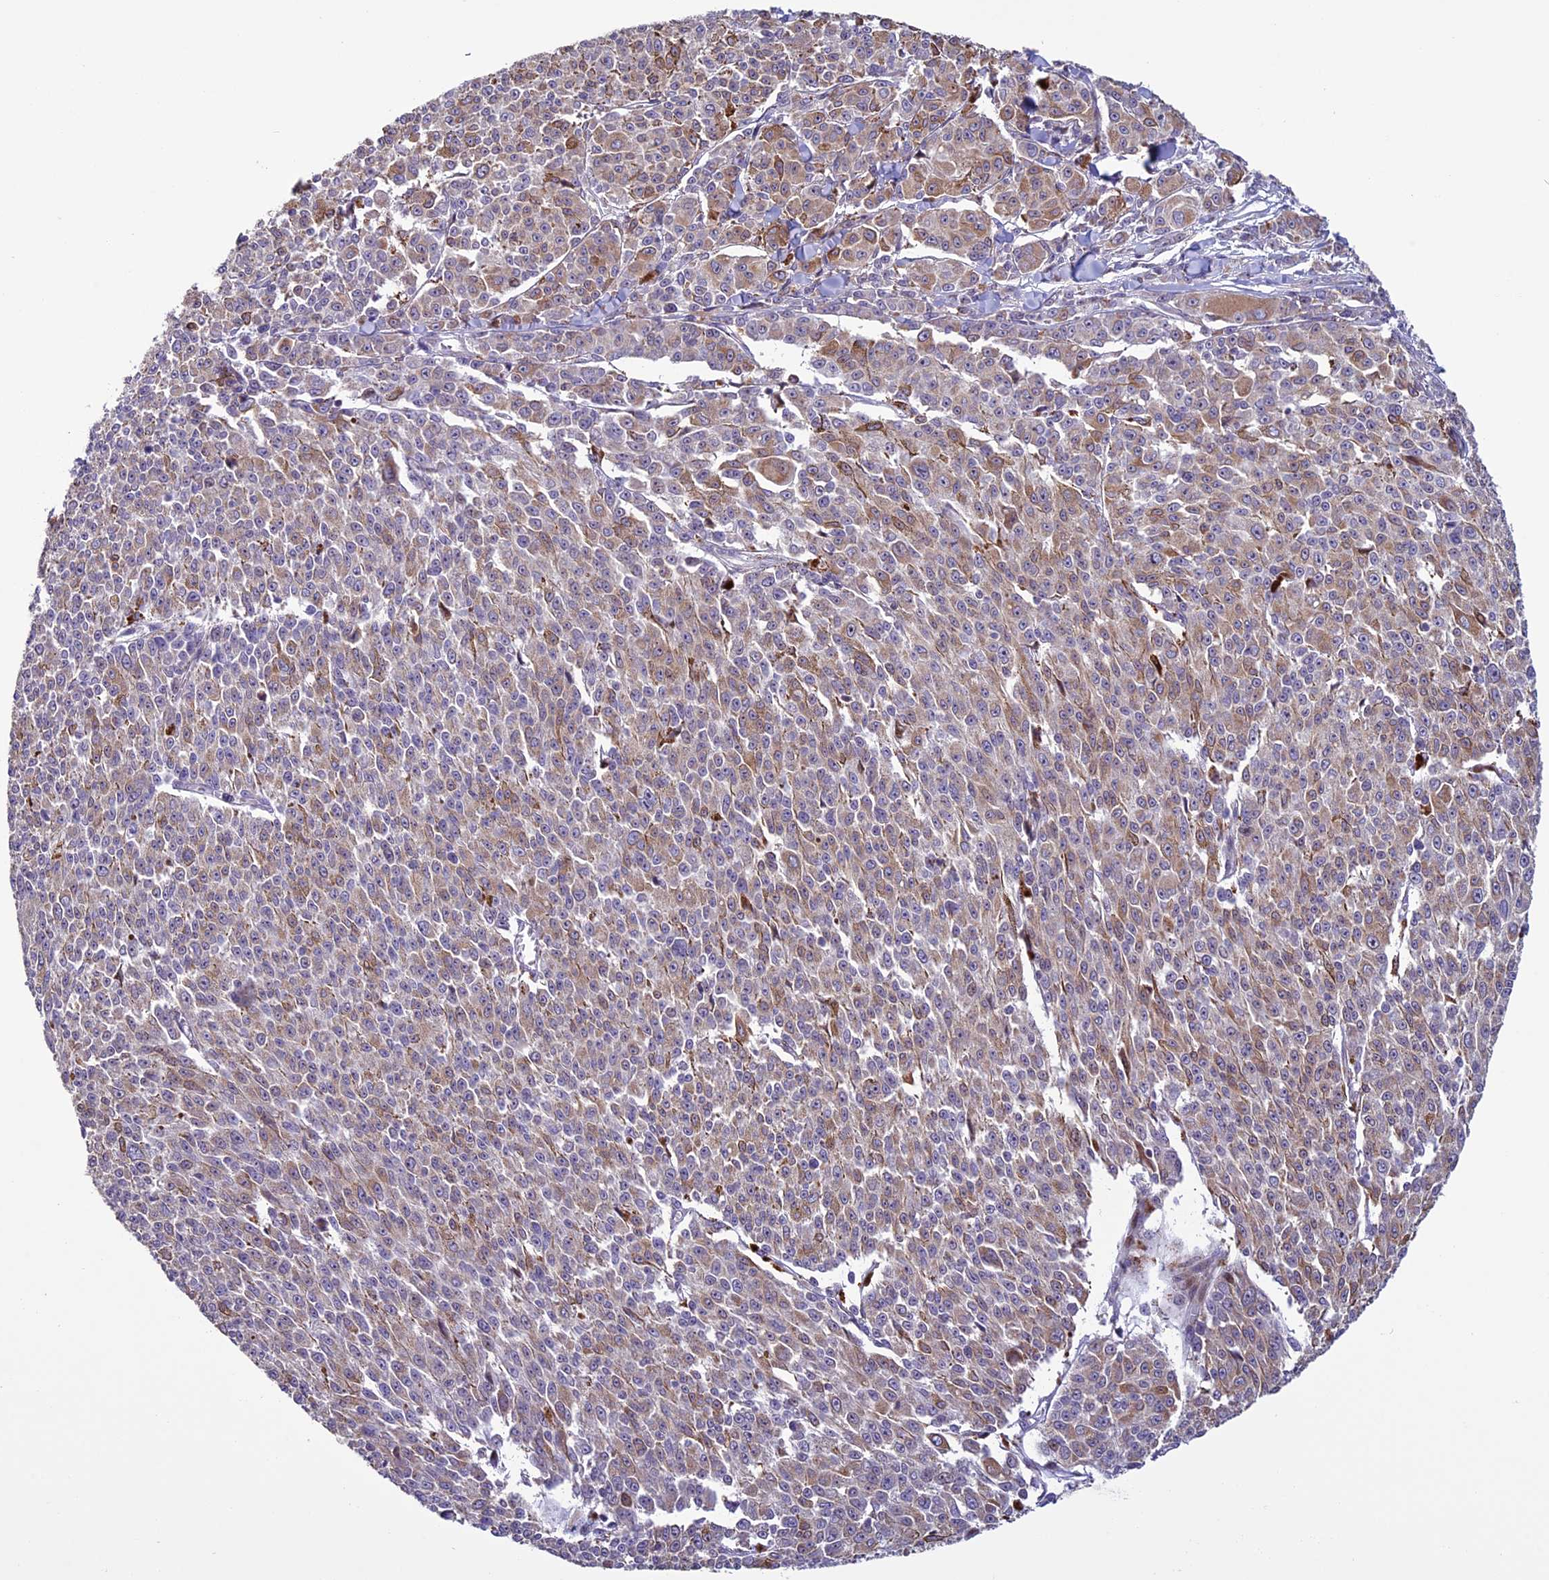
{"staining": {"intensity": "moderate", "quantity": "25%-75%", "location": "cytoplasmic/membranous"}, "tissue": "melanoma", "cell_type": "Tumor cells", "image_type": "cancer", "snomed": [{"axis": "morphology", "description": "Malignant melanoma, NOS"}, {"axis": "topography", "description": "Skin"}], "caption": "Melanoma tissue displays moderate cytoplasmic/membranous positivity in about 25%-75% of tumor cells", "gene": "MIEF2", "patient": {"sex": "female", "age": 52}}